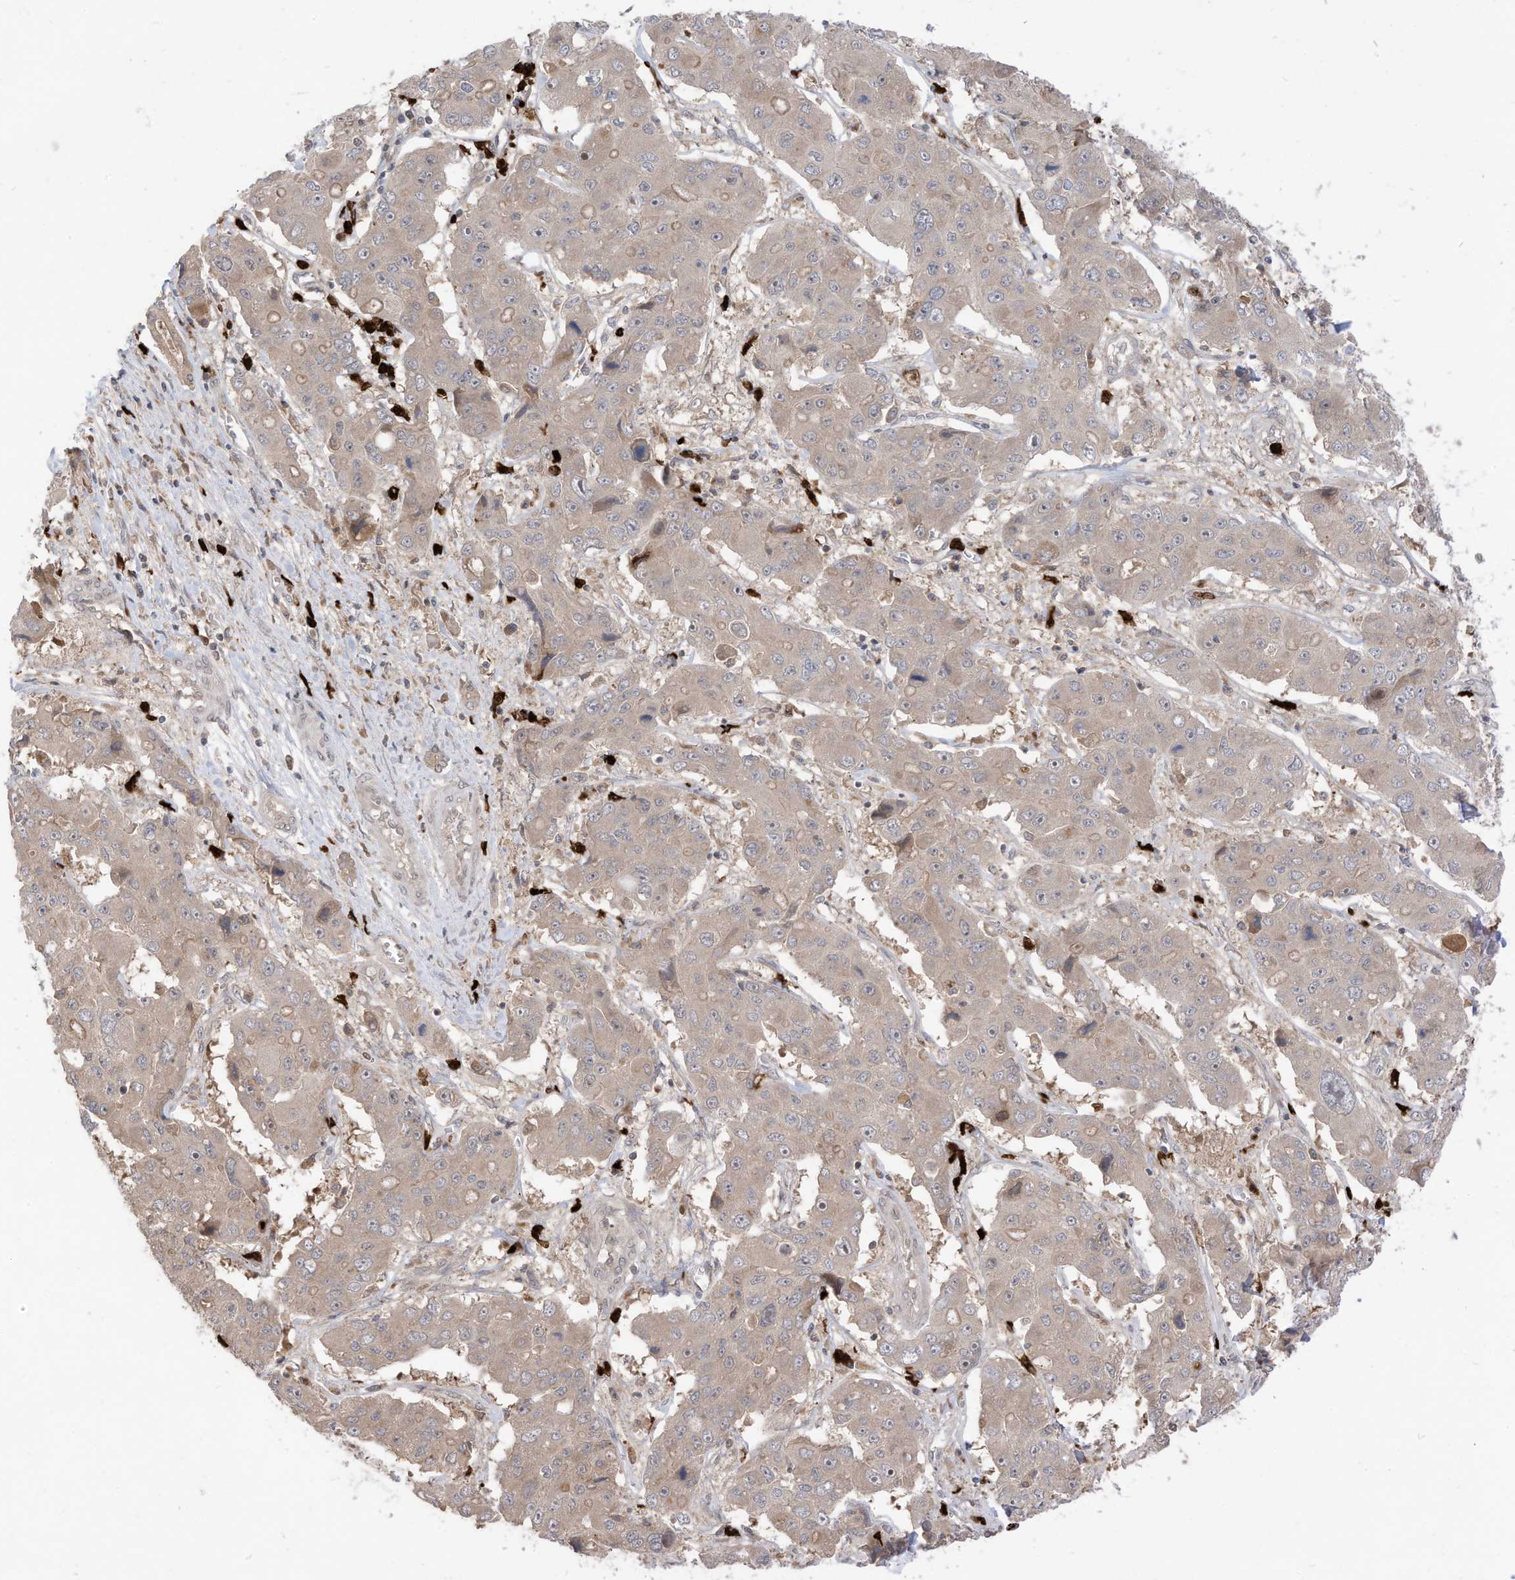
{"staining": {"intensity": "negative", "quantity": "none", "location": "none"}, "tissue": "liver cancer", "cell_type": "Tumor cells", "image_type": "cancer", "snomed": [{"axis": "morphology", "description": "Cholangiocarcinoma"}, {"axis": "topography", "description": "Liver"}], "caption": "Tumor cells show no significant protein expression in liver cancer.", "gene": "CNKSR1", "patient": {"sex": "male", "age": 67}}